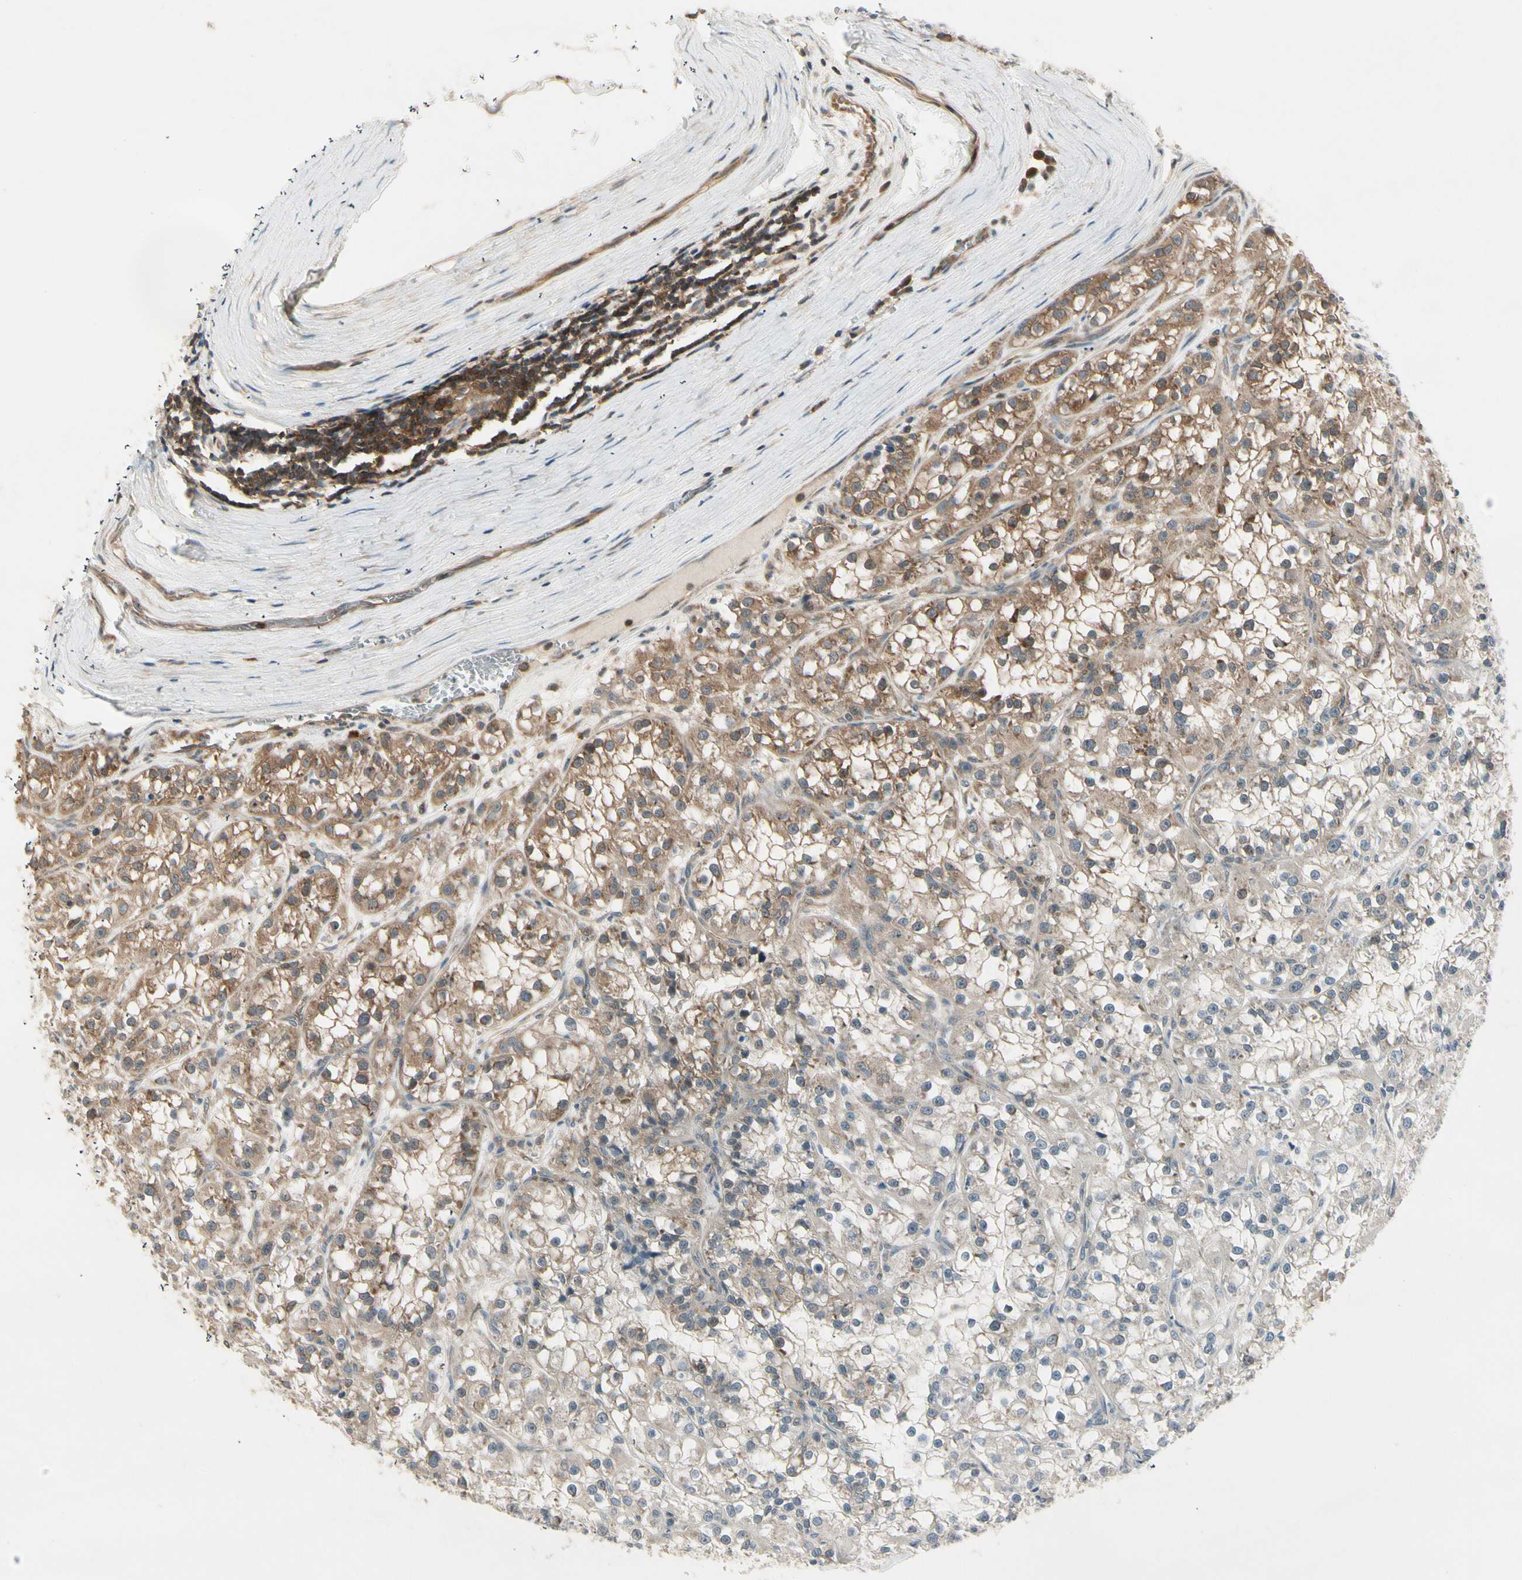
{"staining": {"intensity": "moderate", "quantity": ">75%", "location": "cytoplasmic/membranous"}, "tissue": "renal cancer", "cell_type": "Tumor cells", "image_type": "cancer", "snomed": [{"axis": "morphology", "description": "Adenocarcinoma, NOS"}, {"axis": "topography", "description": "Kidney"}], "caption": "Renal cancer stained with immunohistochemistry reveals moderate cytoplasmic/membranous expression in about >75% of tumor cells. The staining is performed using DAB (3,3'-diaminobenzidine) brown chromogen to label protein expression. The nuclei are counter-stained blue using hematoxylin.", "gene": "OXSR1", "patient": {"sex": "female", "age": 52}}